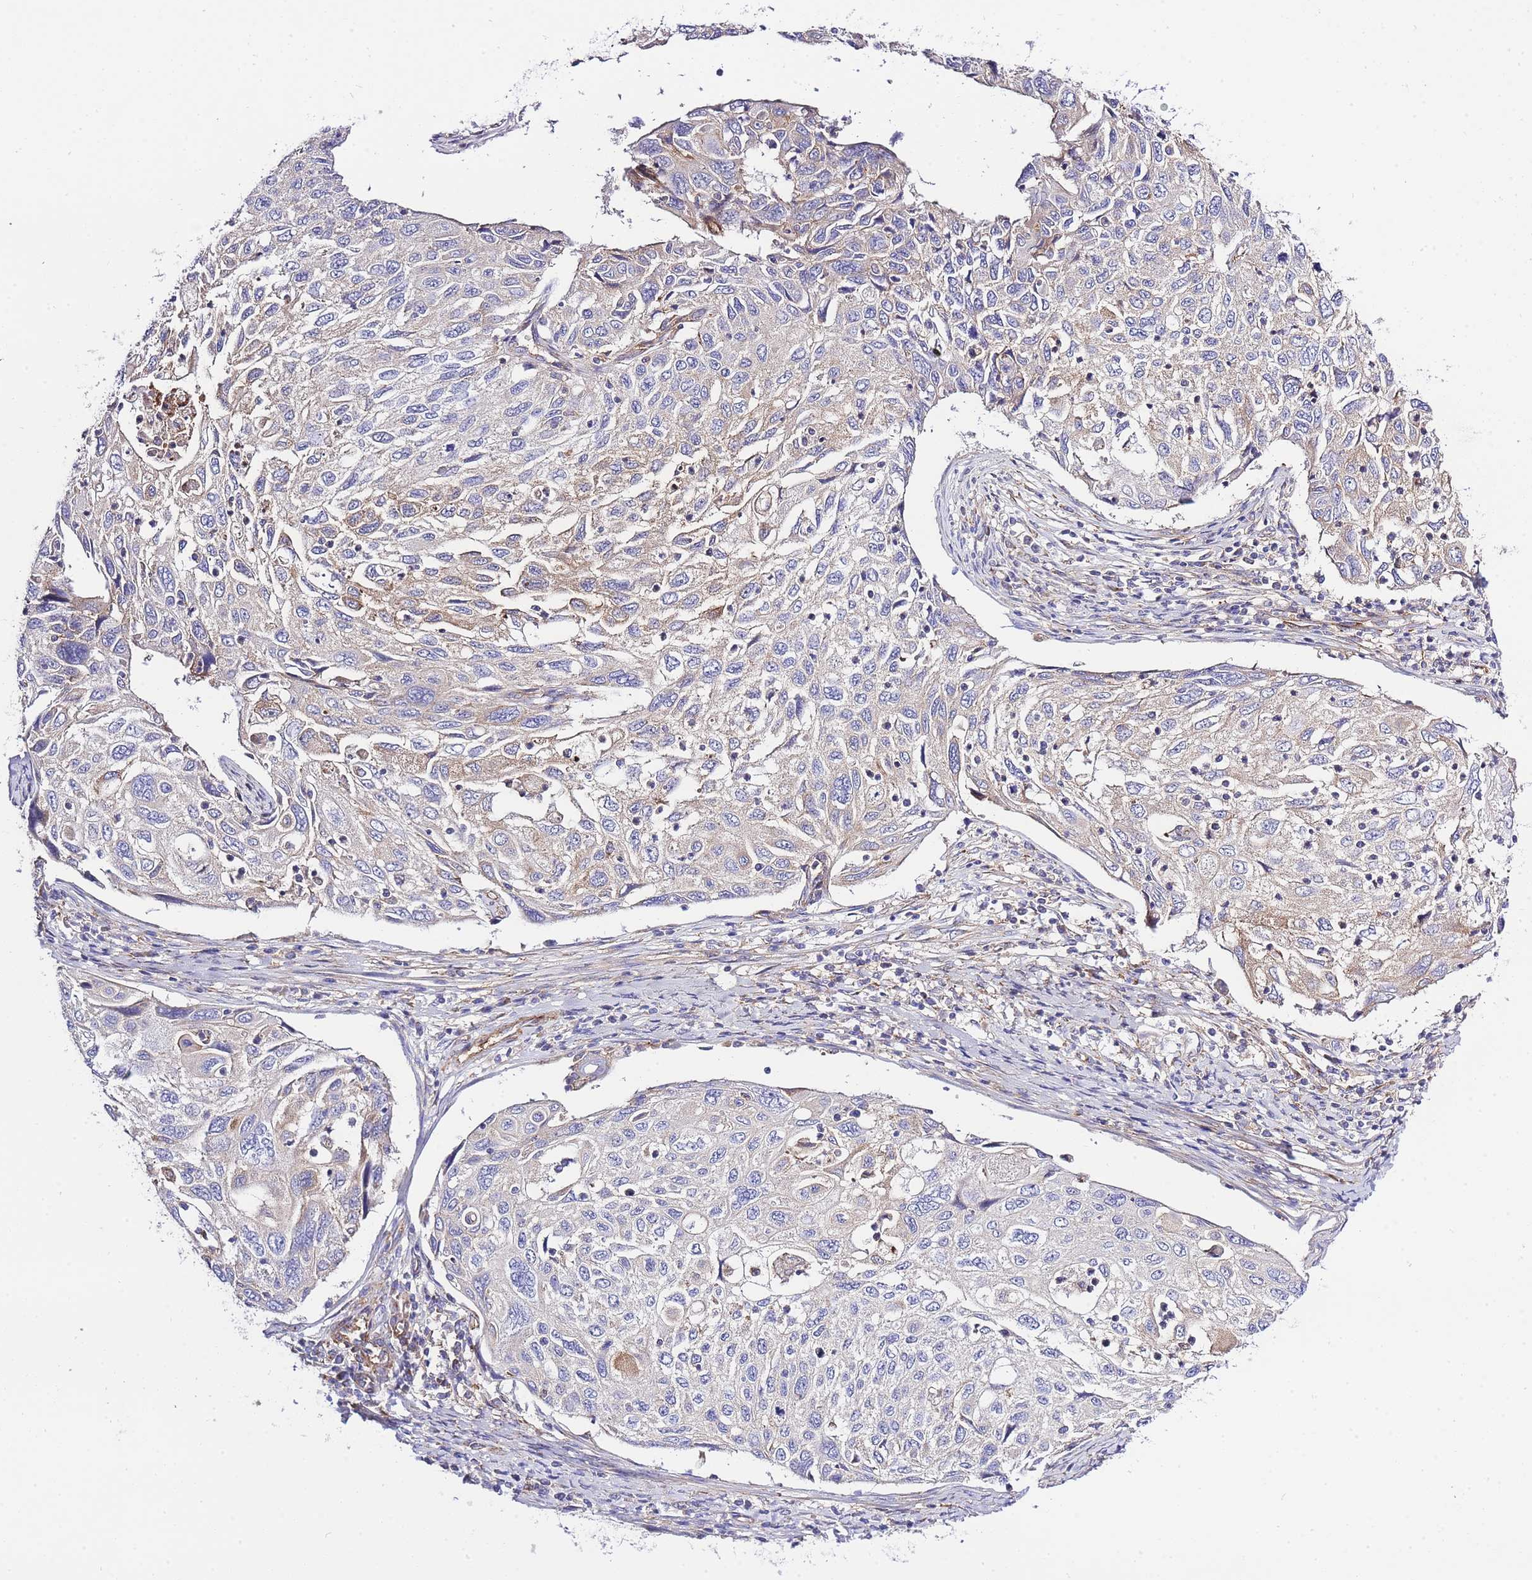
{"staining": {"intensity": "weak", "quantity": "<25%", "location": "cytoplasmic/membranous"}, "tissue": "cervical cancer", "cell_type": "Tumor cells", "image_type": "cancer", "snomed": [{"axis": "morphology", "description": "Squamous cell carcinoma, NOS"}, {"axis": "topography", "description": "Cervix"}], "caption": "IHC of human squamous cell carcinoma (cervical) reveals no staining in tumor cells.", "gene": "INSYN2B", "patient": {"sex": "female", "age": 70}}